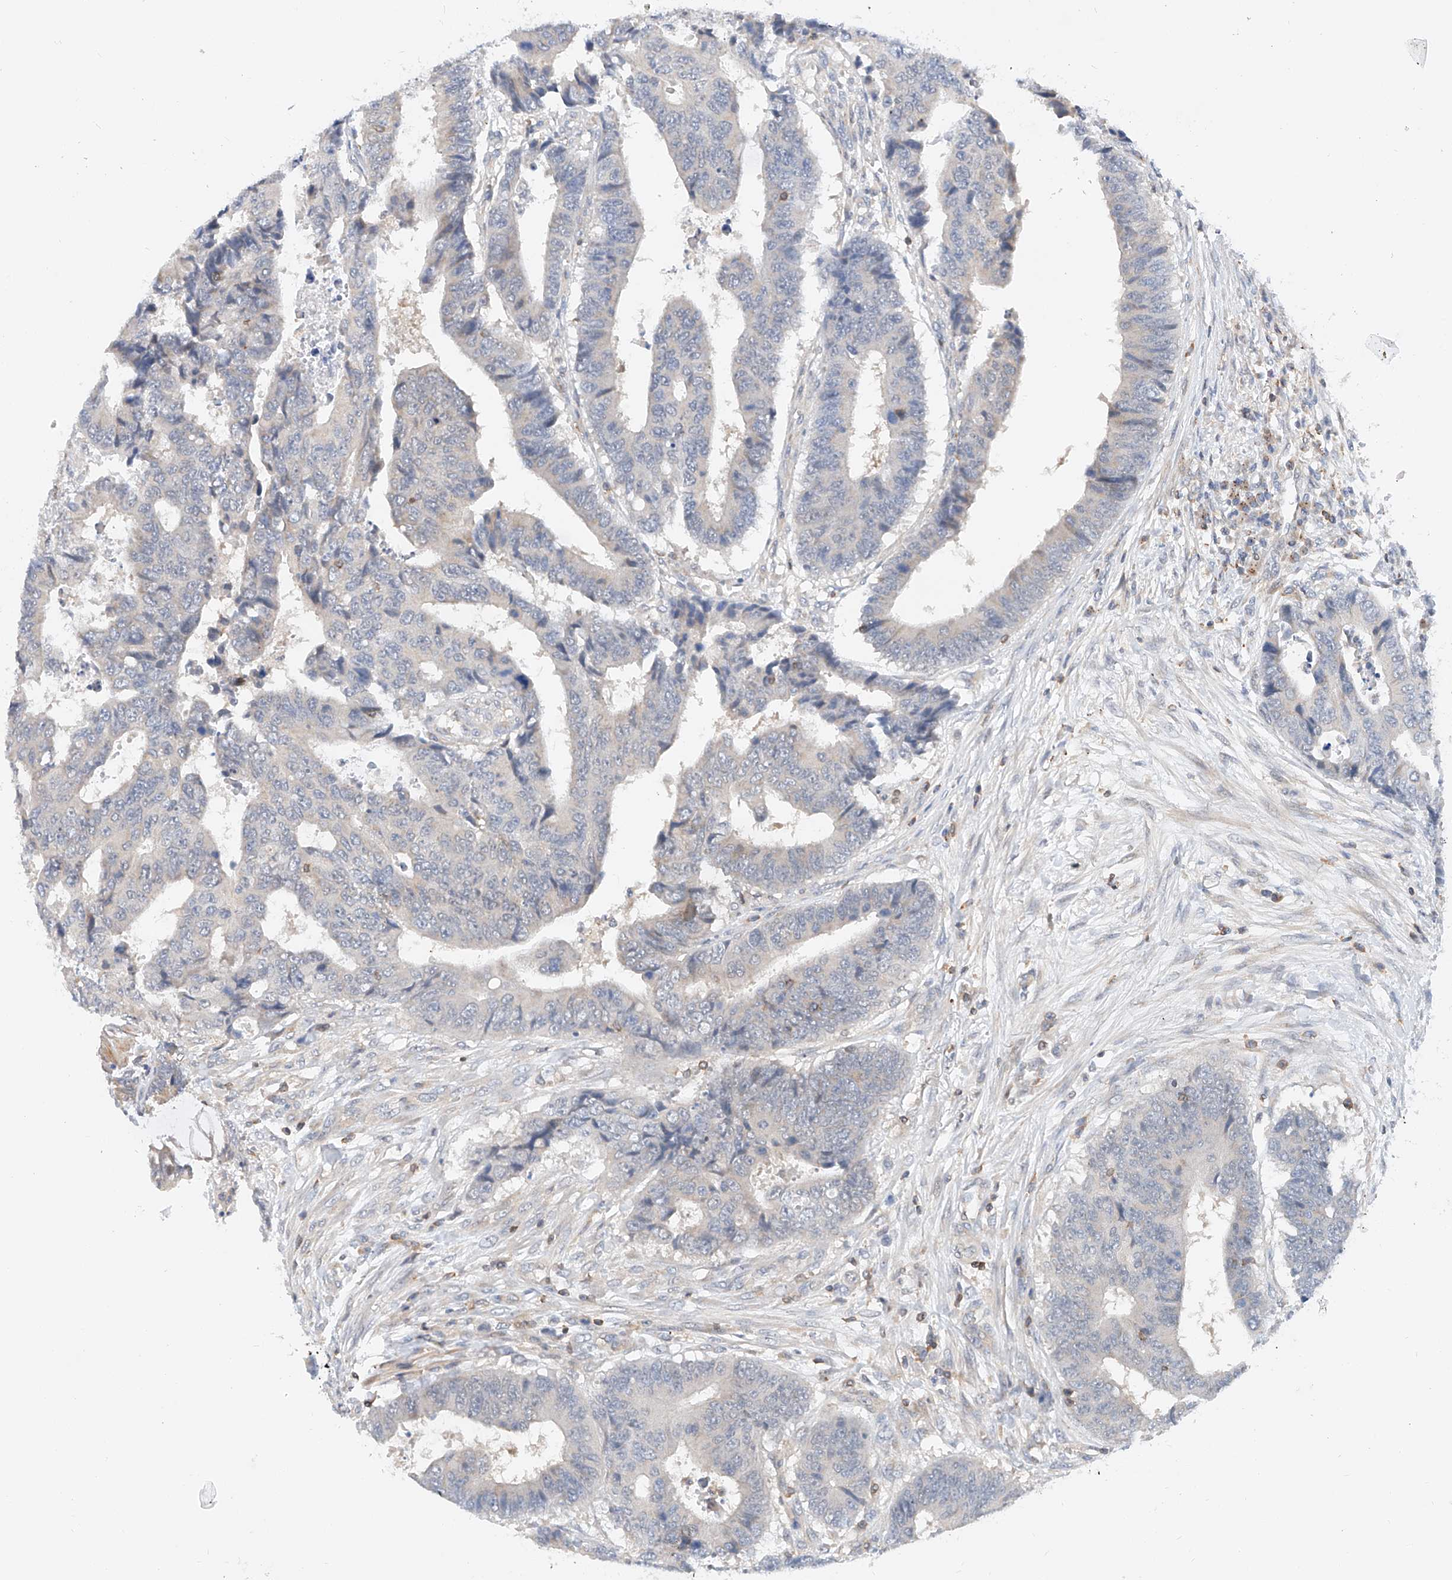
{"staining": {"intensity": "negative", "quantity": "none", "location": "none"}, "tissue": "colorectal cancer", "cell_type": "Tumor cells", "image_type": "cancer", "snomed": [{"axis": "morphology", "description": "Adenocarcinoma, NOS"}, {"axis": "topography", "description": "Rectum"}], "caption": "Immunohistochemistry (IHC) micrograph of colorectal adenocarcinoma stained for a protein (brown), which demonstrates no positivity in tumor cells.", "gene": "MFN2", "patient": {"sex": "male", "age": 84}}